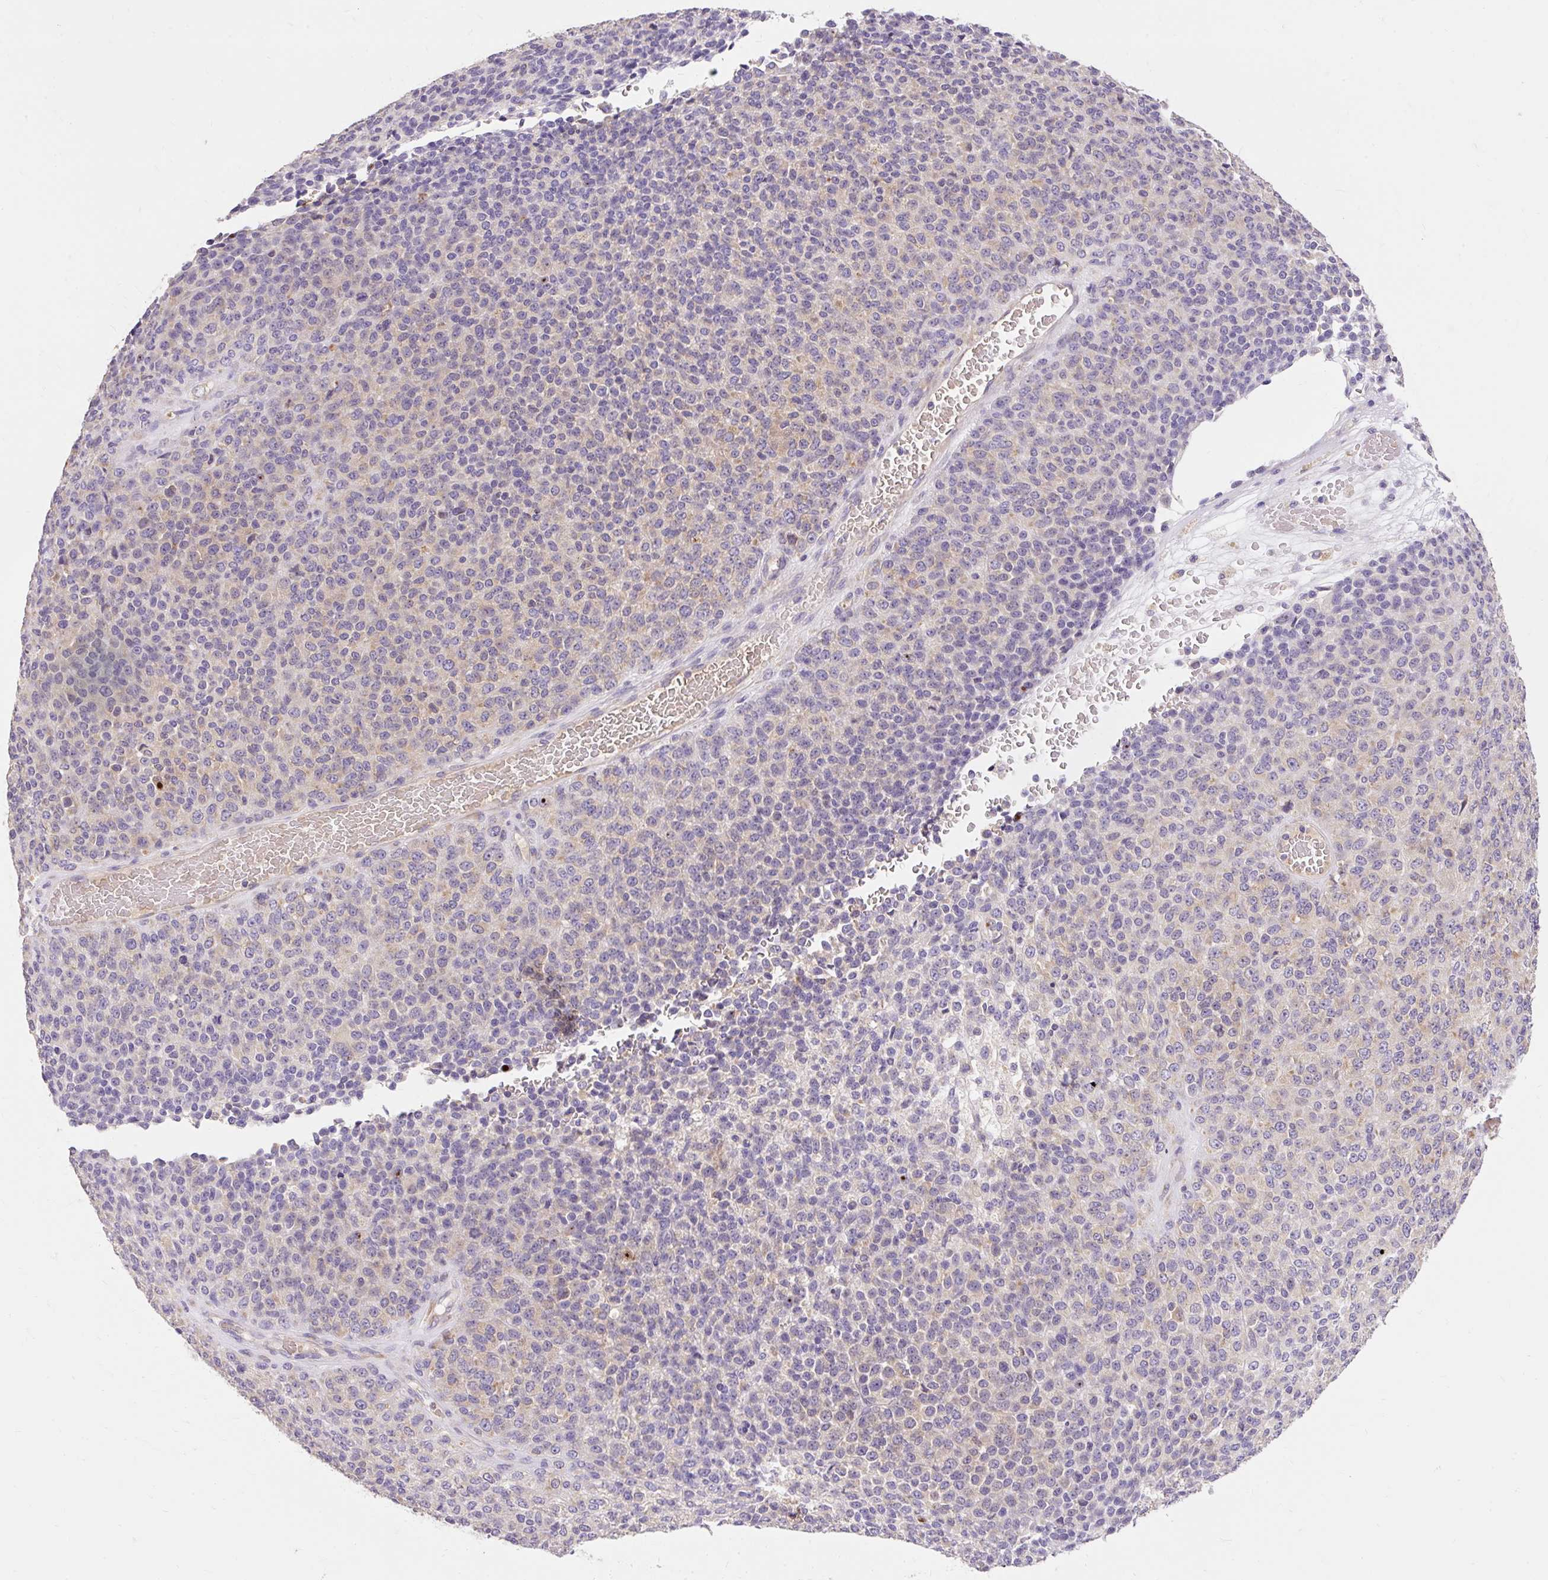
{"staining": {"intensity": "weak", "quantity": "<25%", "location": "cytoplasmic/membranous"}, "tissue": "melanoma", "cell_type": "Tumor cells", "image_type": "cancer", "snomed": [{"axis": "morphology", "description": "Malignant melanoma, Metastatic site"}, {"axis": "topography", "description": "Brain"}], "caption": "Malignant melanoma (metastatic site) was stained to show a protein in brown. There is no significant expression in tumor cells.", "gene": "SEC63", "patient": {"sex": "female", "age": 56}}